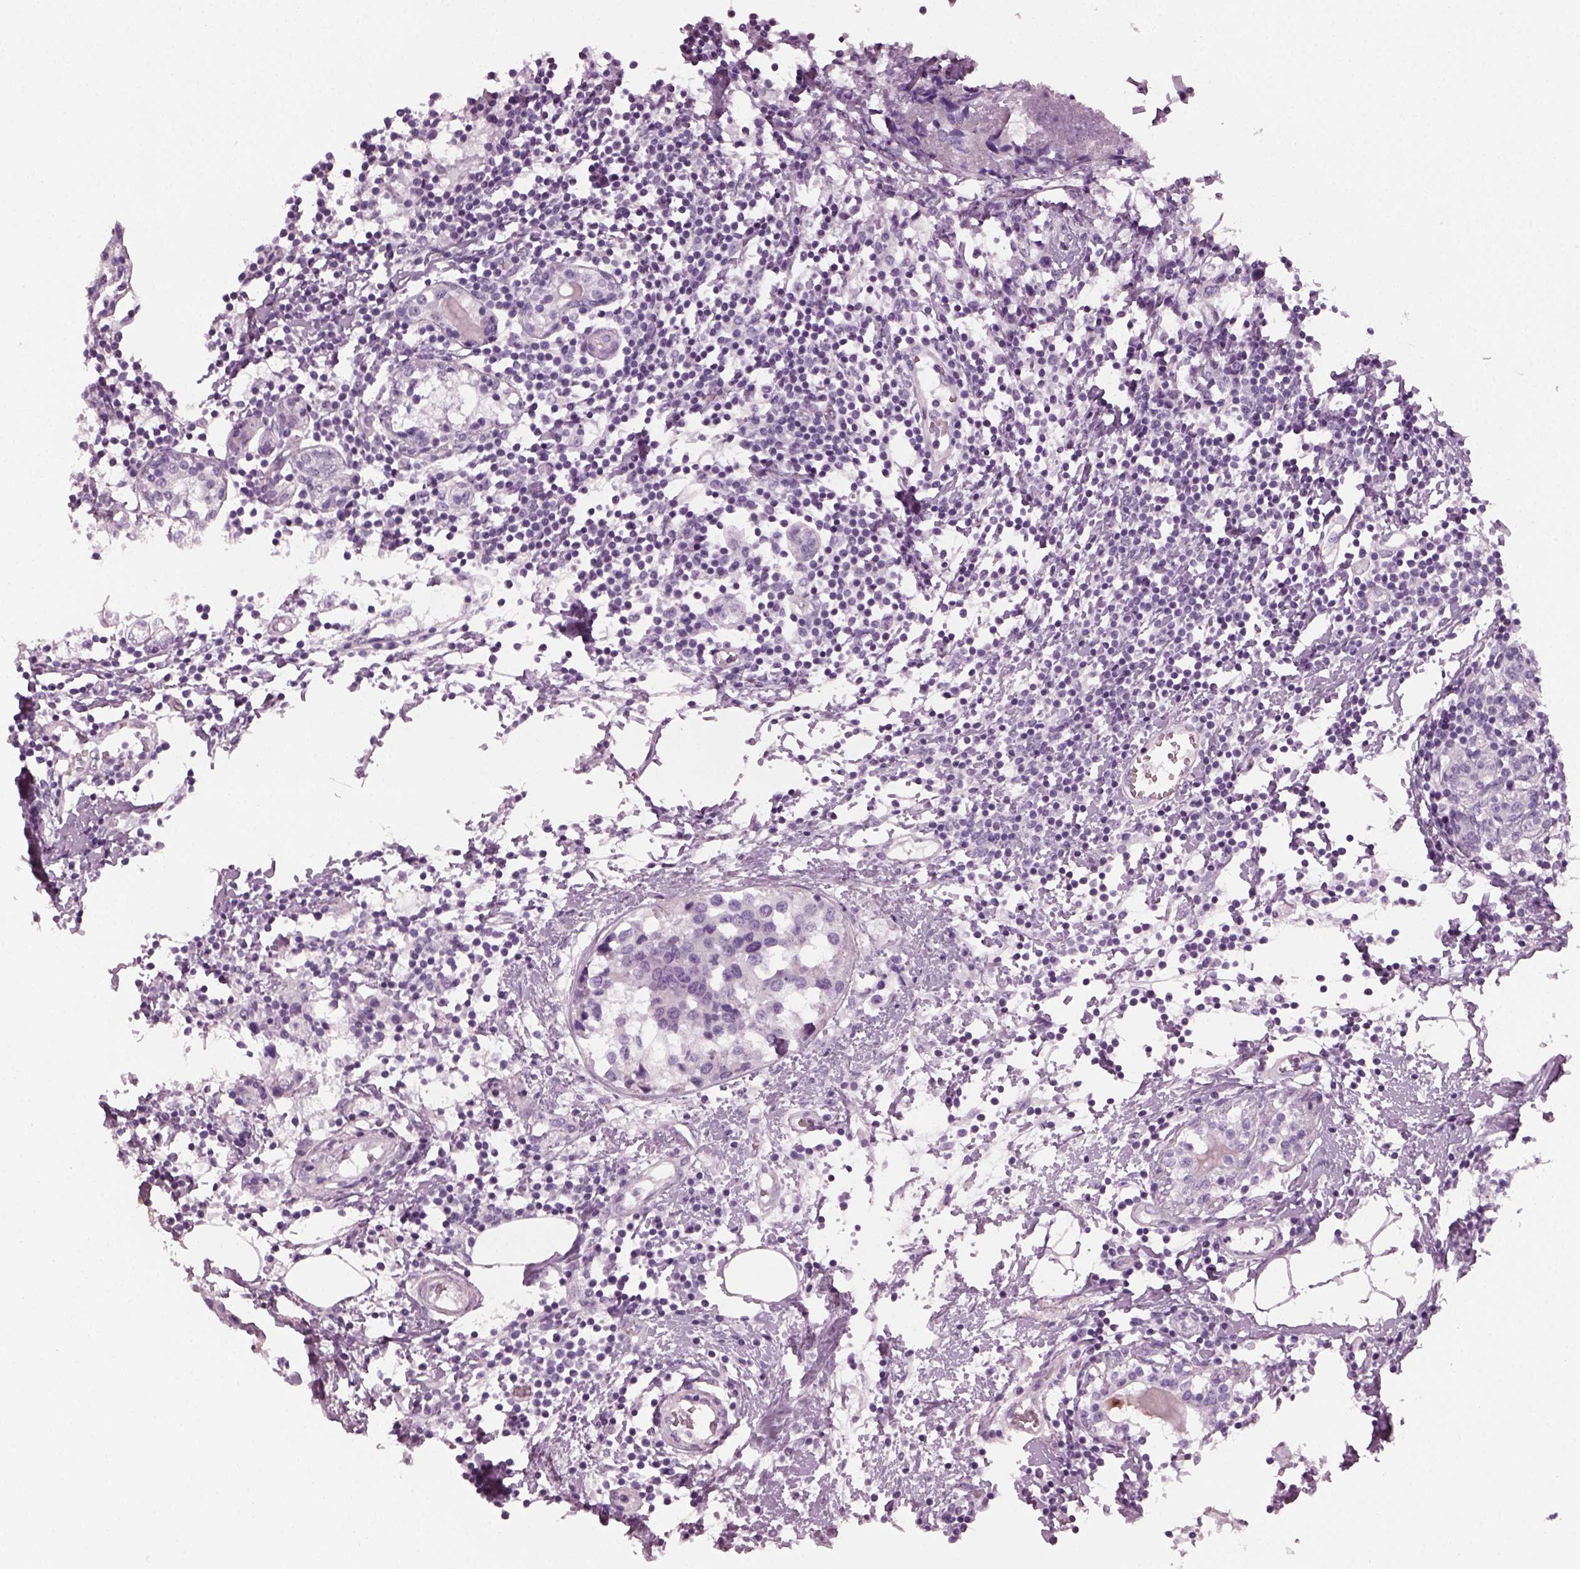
{"staining": {"intensity": "negative", "quantity": "none", "location": "none"}, "tissue": "breast cancer", "cell_type": "Tumor cells", "image_type": "cancer", "snomed": [{"axis": "morphology", "description": "Lobular carcinoma"}, {"axis": "topography", "description": "Breast"}], "caption": "This is a micrograph of immunohistochemistry (IHC) staining of breast cancer, which shows no positivity in tumor cells.", "gene": "PDC", "patient": {"sex": "female", "age": 59}}